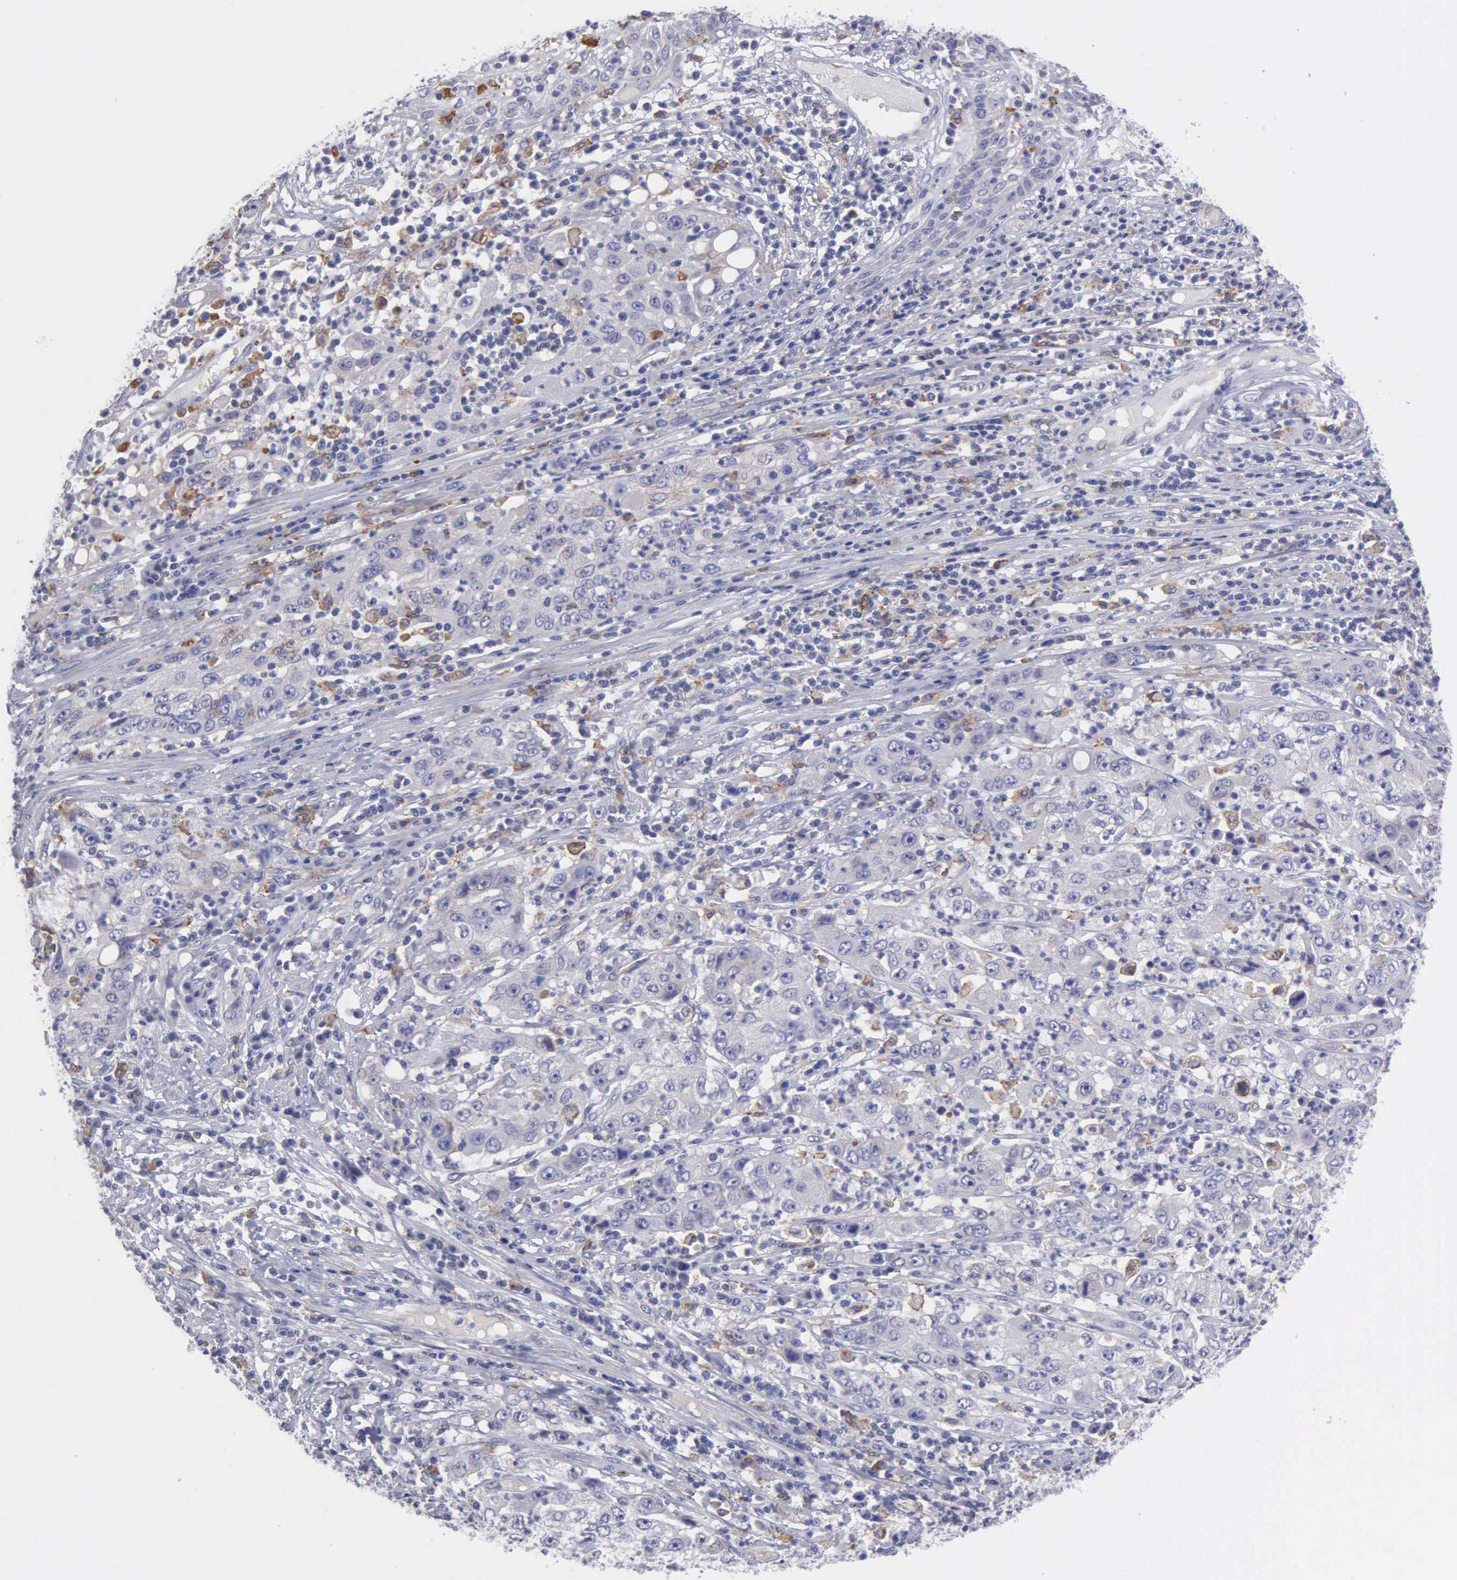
{"staining": {"intensity": "negative", "quantity": "none", "location": "none"}, "tissue": "cervical cancer", "cell_type": "Tumor cells", "image_type": "cancer", "snomed": [{"axis": "morphology", "description": "Squamous cell carcinoma, NOS"}, {"axis": "topography", "description": "Cervix"}], "caption": "The image exhibits no staining of tumor cells in squamous cell carcinoma (cervical).", "gene": "TYRP1", "patient": {"sex": "female", "age": 36}}